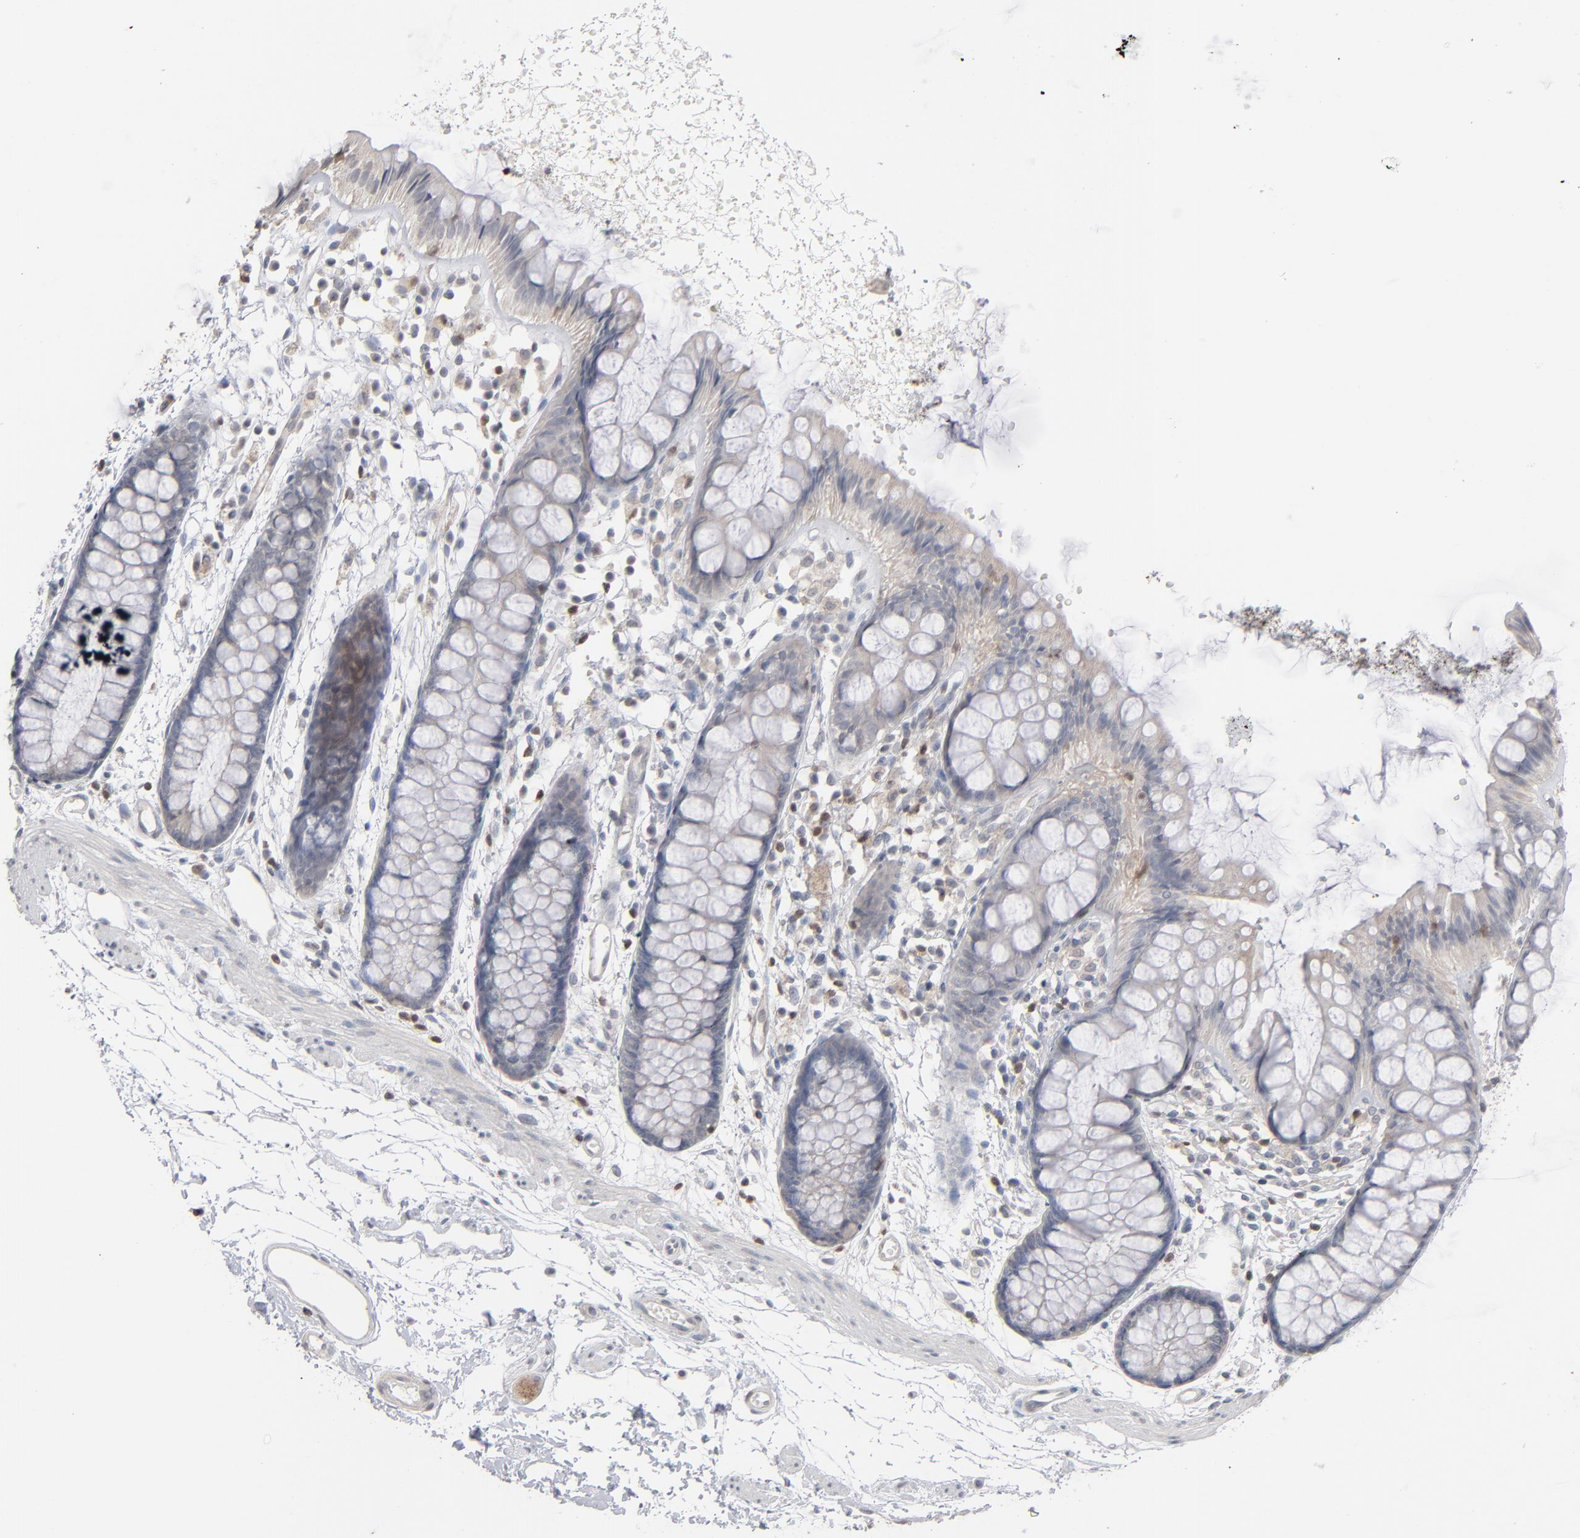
{"staining": {"intensity": "negative", "quantity": "none", "location": "none"}, "tissue": "rectum", "cell_type": "Glandular cells", "image_type": "normal", "snomed": [{"axis": "morphology", "description": "Normal tissue, NOS"}, {"axis": "topography", "description": "Rectum"}], "caption": "IHC micrograph of unremarkable human rectum stained for a protein (brown), which reveals no positivity in glandular cells. (Brightfield microscopy of DAB (3,3'-diaminobenzidine) IHC at high magnification).", "gene": "STAT4", "patient": {"sex": "female", "age": 66}}